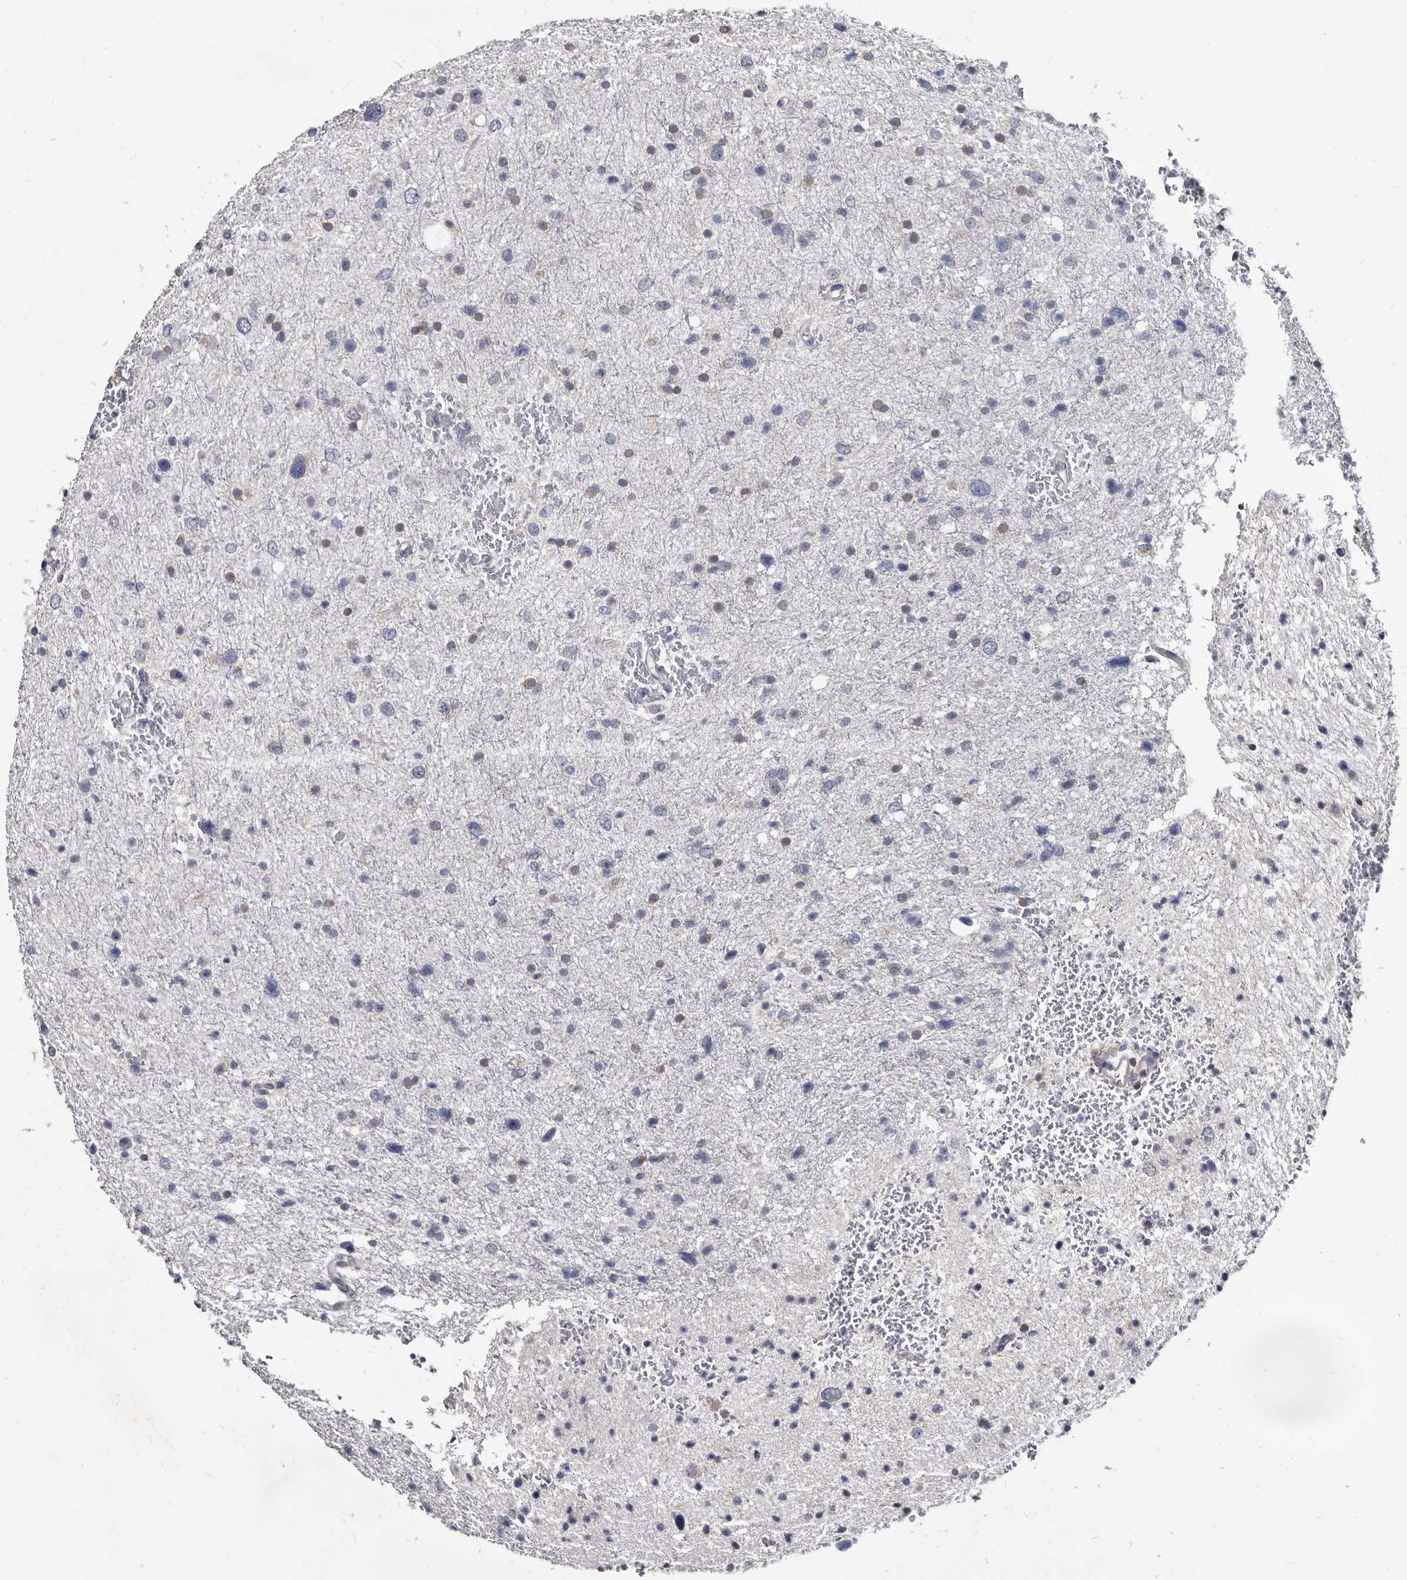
{"staining": {"intensity": "weak", "quantity": "<25%", "location": "cytoplasmic/membranous"}, "tissue": "glioma", "cell_type": "Tumor cells", "image_type": "cancer", "snomed": [{"axis": "morphology", "description": "Glioma, malignant, Low grade"}, {"axis": "topography", "description": "Brain"}], "caption": "The immunohistochemistry (IHC) micrograph has no significant staining in tumor cells of glioma tissue. (Immunohistochemistry, brightfield microscopy, high magnification).", "gene": "ABCF2", "patient": {"sex": "female", "age": 37}}